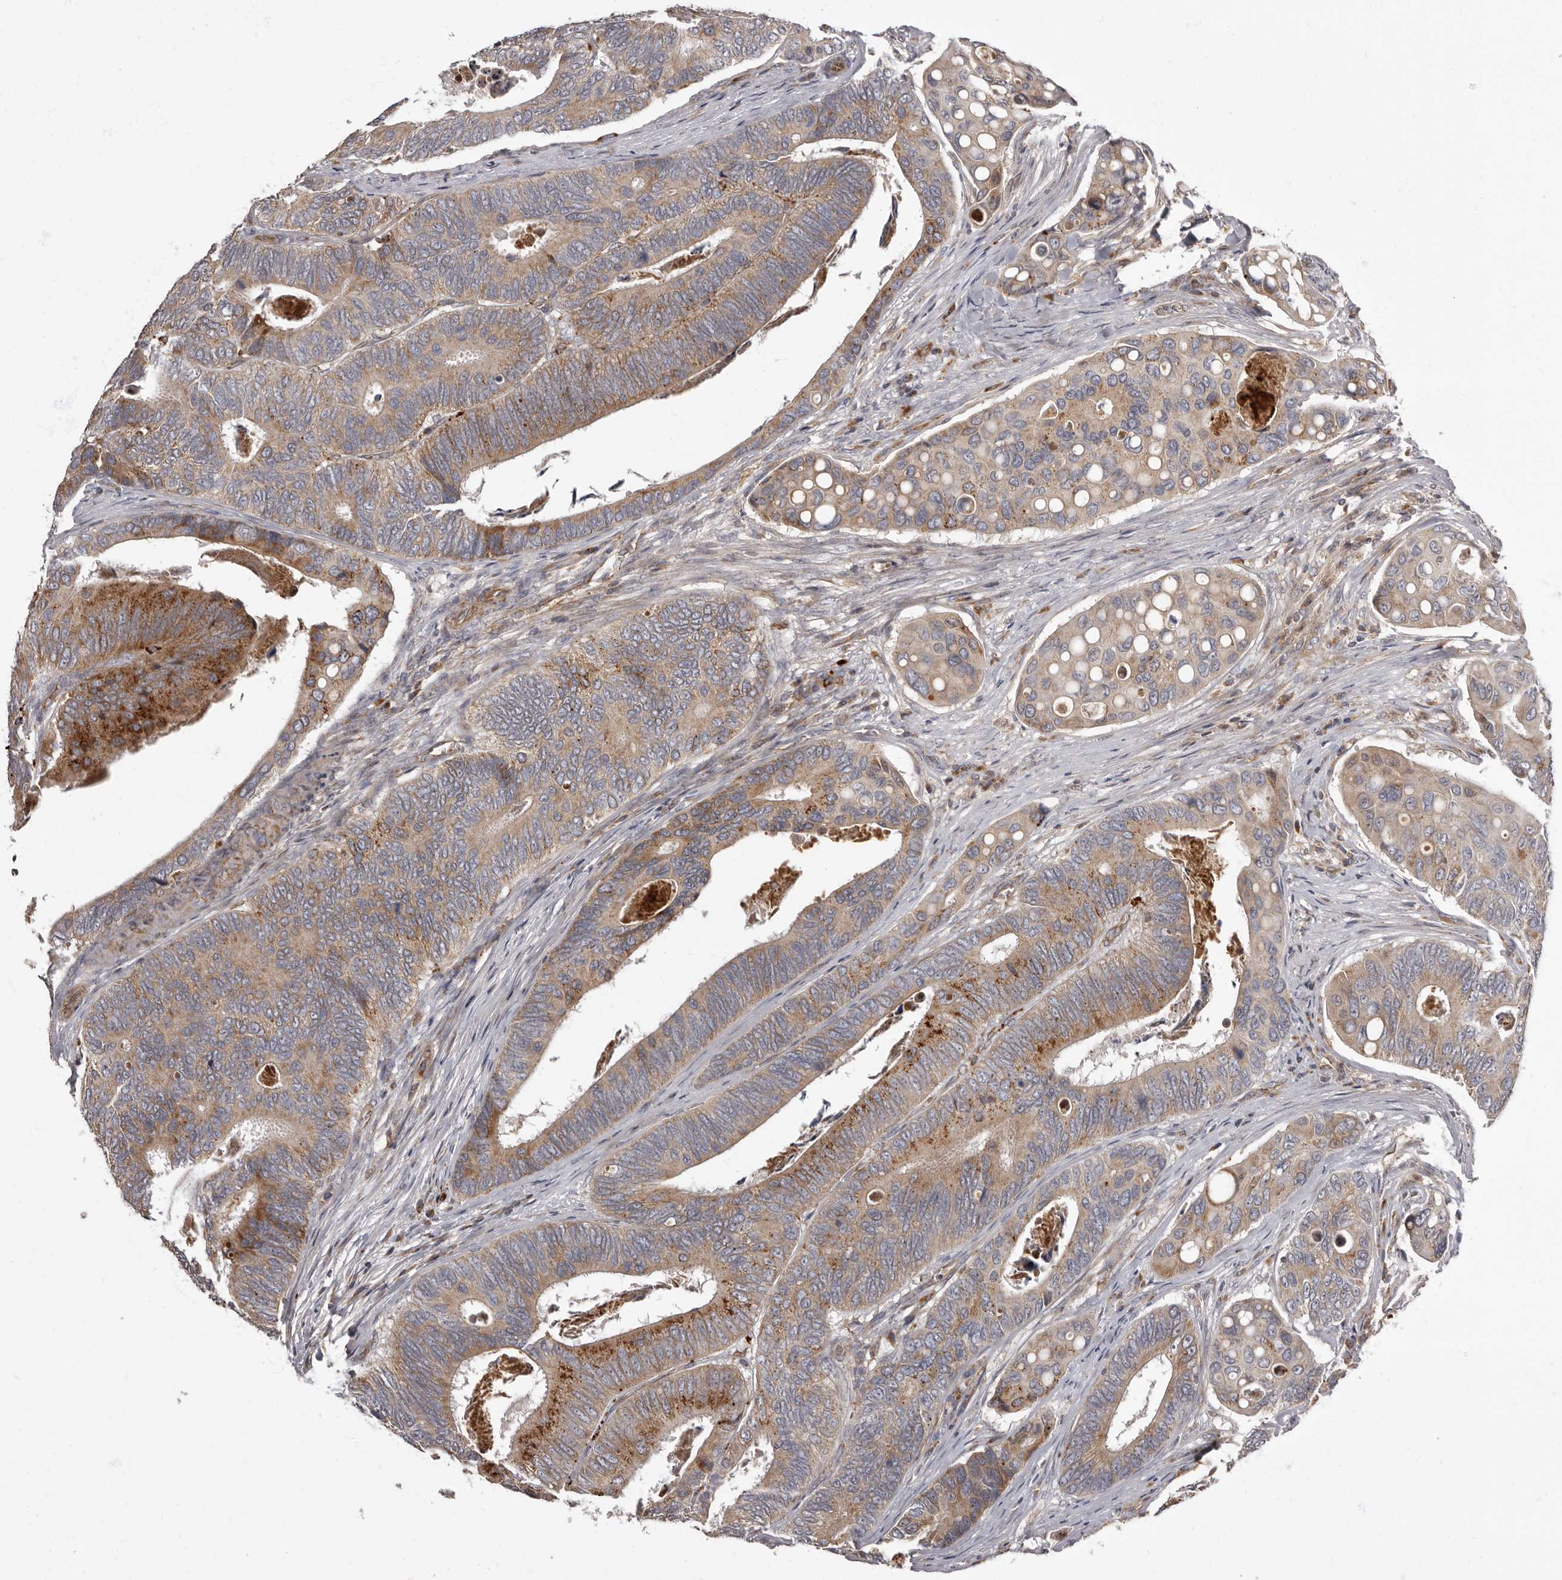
{"staining": {"intensity": "moderate", "quantity": ">75%", "location": "cytoplasmic/membranous"}, "tissue": "colorectal cancer", "cell_type": "Tumor cells", "image_type": "cancer", "snomed": [{"axis": "morphology", "description": "Inflammation, NOS"}, {"axis": "morphology", "description": "Adenocarcinoma, NOS"}, {"axis": "topography", "description": "Colon"}], "caption": "Immunohistochemical staining of human colorectal cancer (adenocarcinoma) shows moderate cytoplasmic/membranous protein expression in about >75% of tumor cells.", "gene": "ADCY2", "patient": {"sex": "male", "age": 72}}